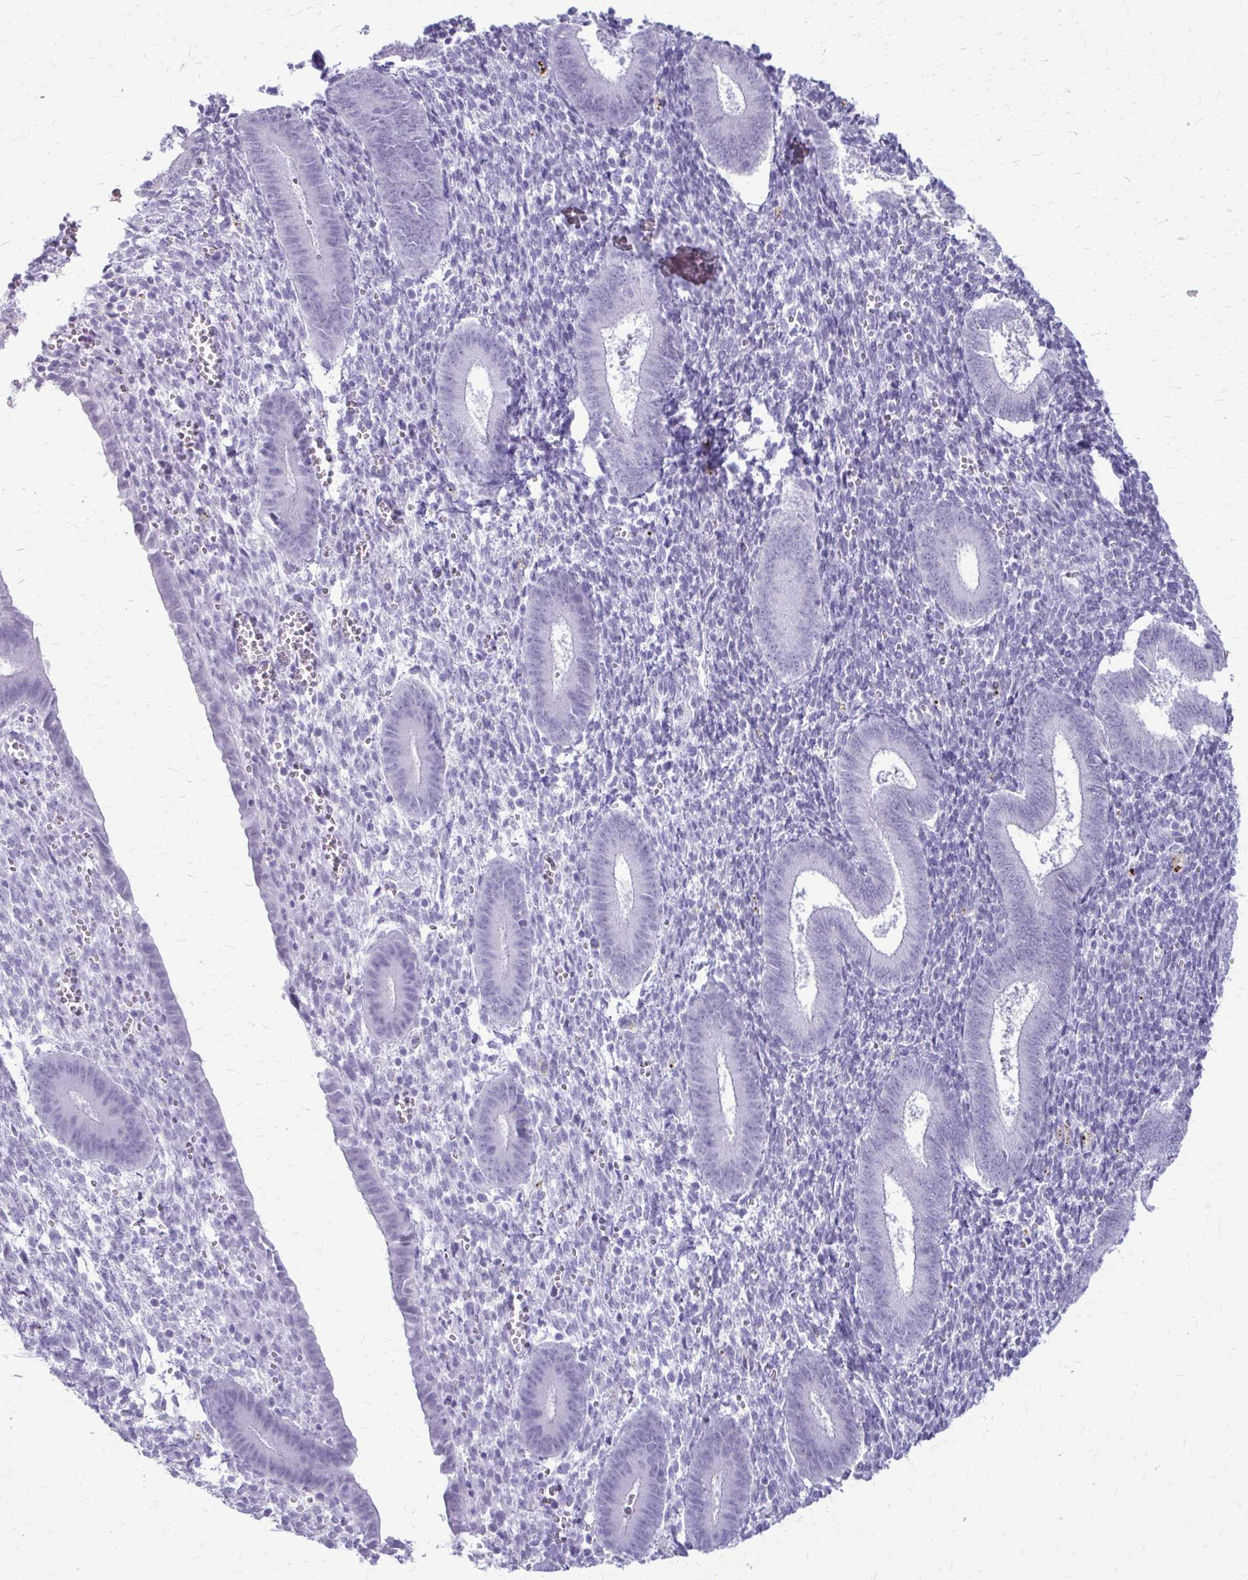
{"staining": {"intensity": "negative", "quantity": "none", "location": "none"}, "tissue": "endometrium", "cell_type": "Cells in endometrial stroma", "image_type": "normal", "snomed": [{"axis": "morphology", "description": "Normal tissue, NOS"}, {"axis": "topography", "description": "Endometrium"}], "caption": "Cells in endometrial stroma show no significant expression in unremarkable endometrium. The staining was performed using DAB (3,3'-diaminobenzidine) to visualize the protein expression in brown, while the nuclei were stained in blue with hematoxylin (Magnification: 20x).", "gene": "KRT5", "patient": {"sex": "female", "age": 25}}